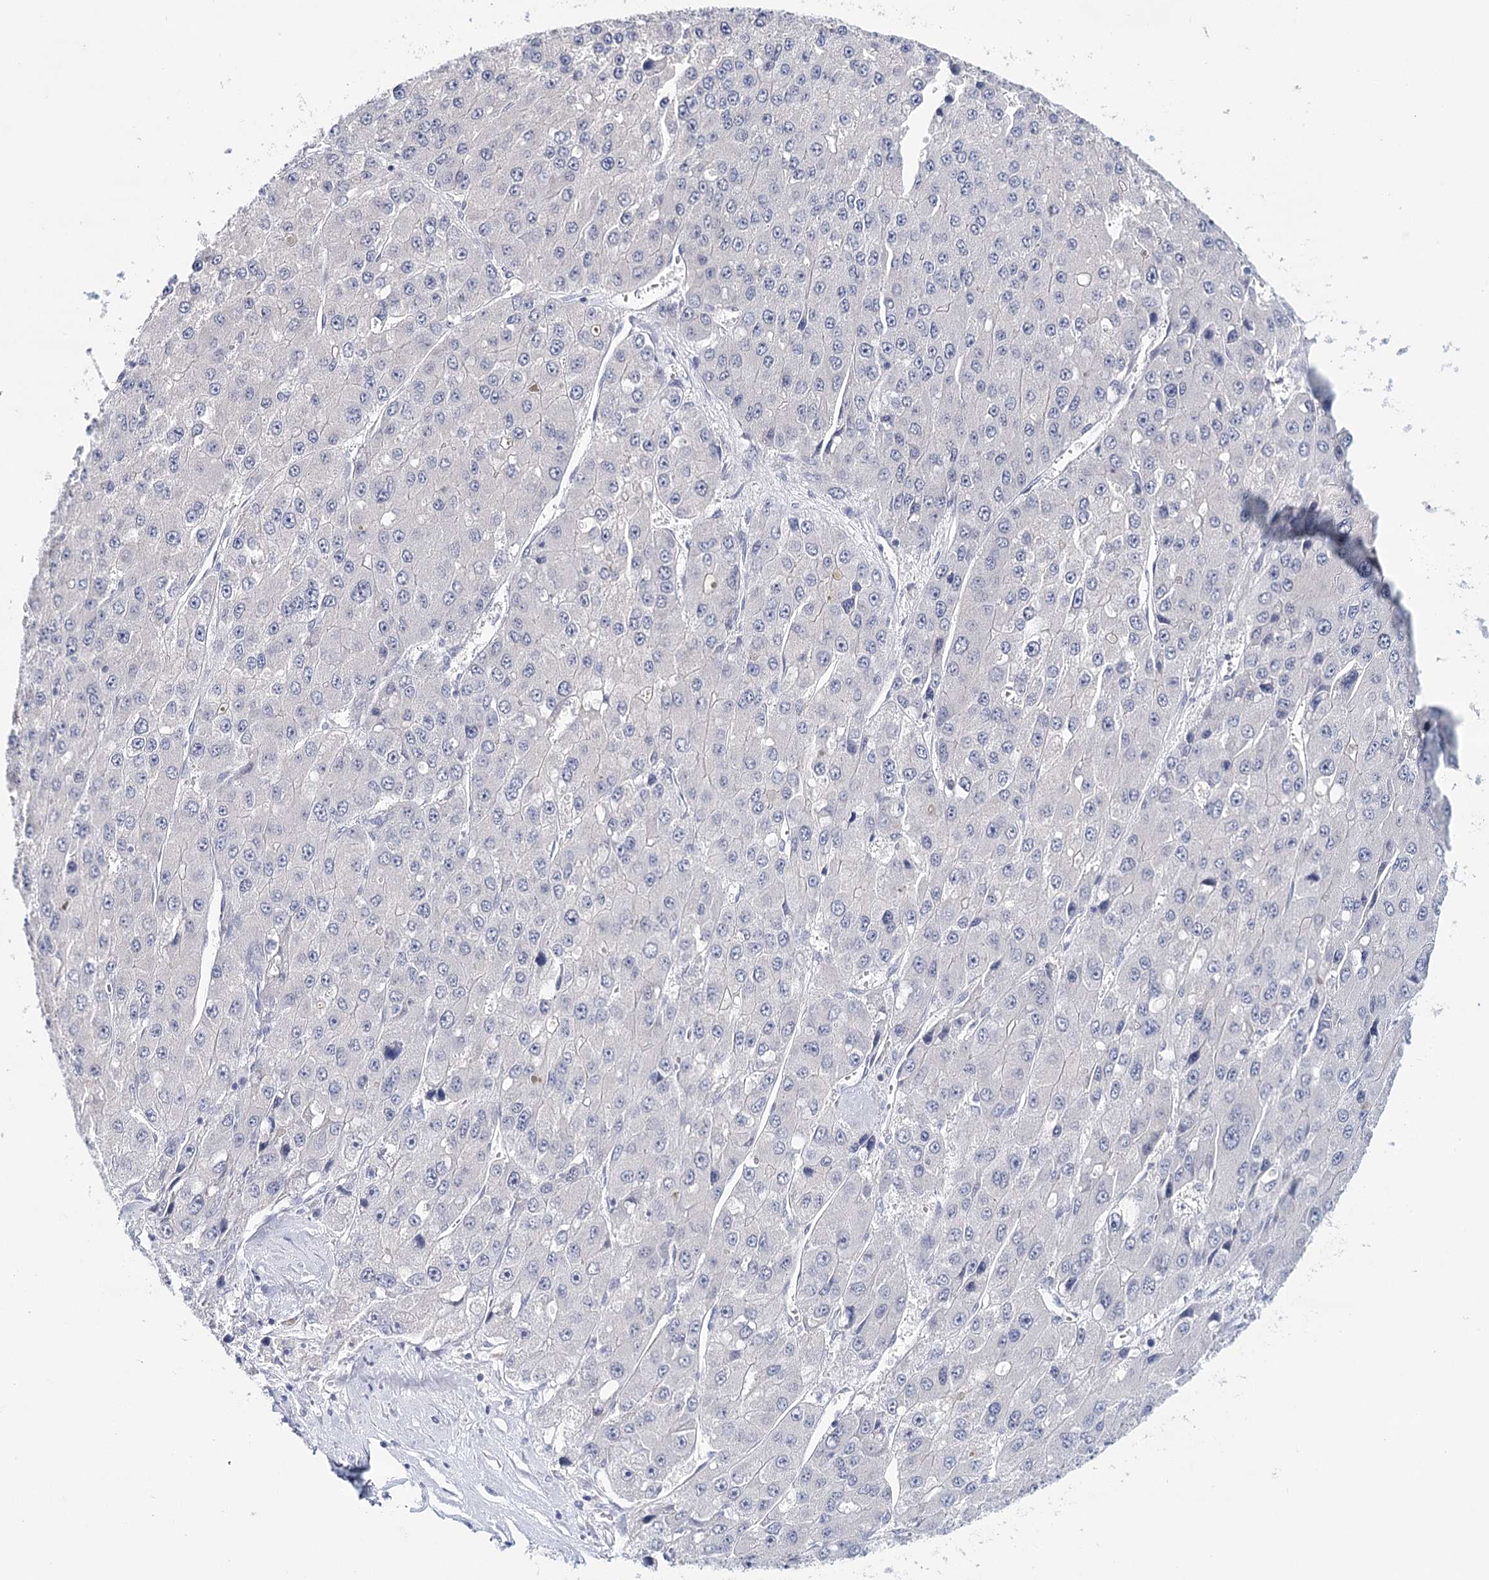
{"staining": {"intensity": "negative", "quantity": "none", "location": "none"}, "tissue": "liver cancer", "cell_type": "Tumor cells", "image_type": "cancer", "snomed": [{"axis": "morphology", "description": "Carcinoma, Hepatocellular, NOS"}, {"axis": "topography", "description": "Liver"}], "caption": "DAB (3,3'-diaminobenzidine) immunohistochemical staining of liver cancer demonstrates no significant positivity in tumor cells.", "gene": "HSPA4L", "patient": {"sex": "female", "age": 73}}